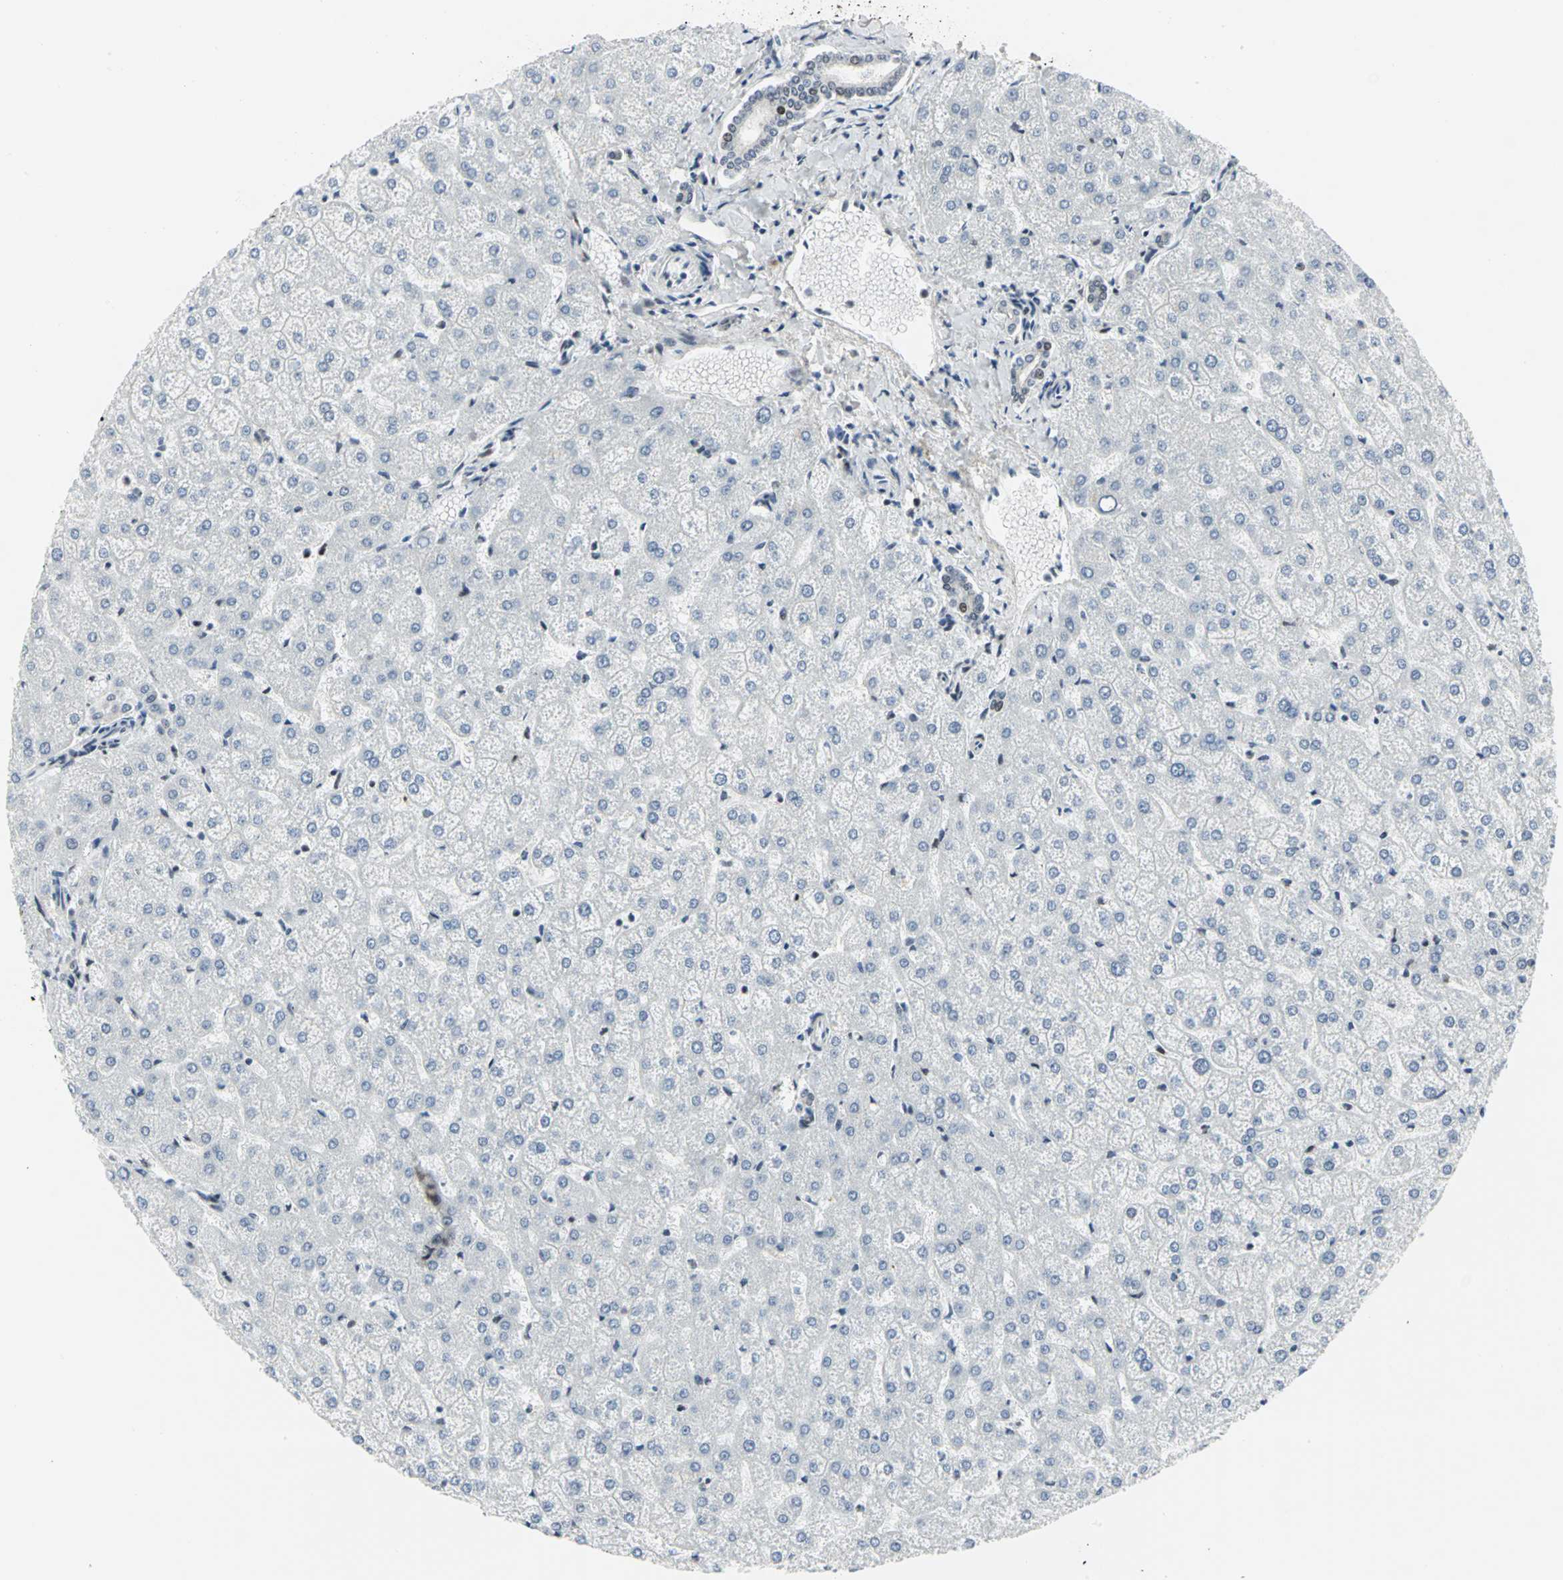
{"staining": {"intensity": "moderate", "quantity": ">75%", "location": "nuclear"}, "tissue": "liver", "cell_type": "Cholangiocytes", "image_type": "normal", "snomed": [{"axis": "morphology", "description": "Normal tissue, NOS"}, {"axis": "topography", "description": "Liver"}], "caption": "Liver was stained to show a protein in brown. There is medium levels of moderate nuclear expression in approximately >75% of cholangiocytes. (DAB IHC, brown staining for protein, blue staining for nuclei).", "gene": "SMARCA4", "patient": {"sex": "female", "age": 32}}